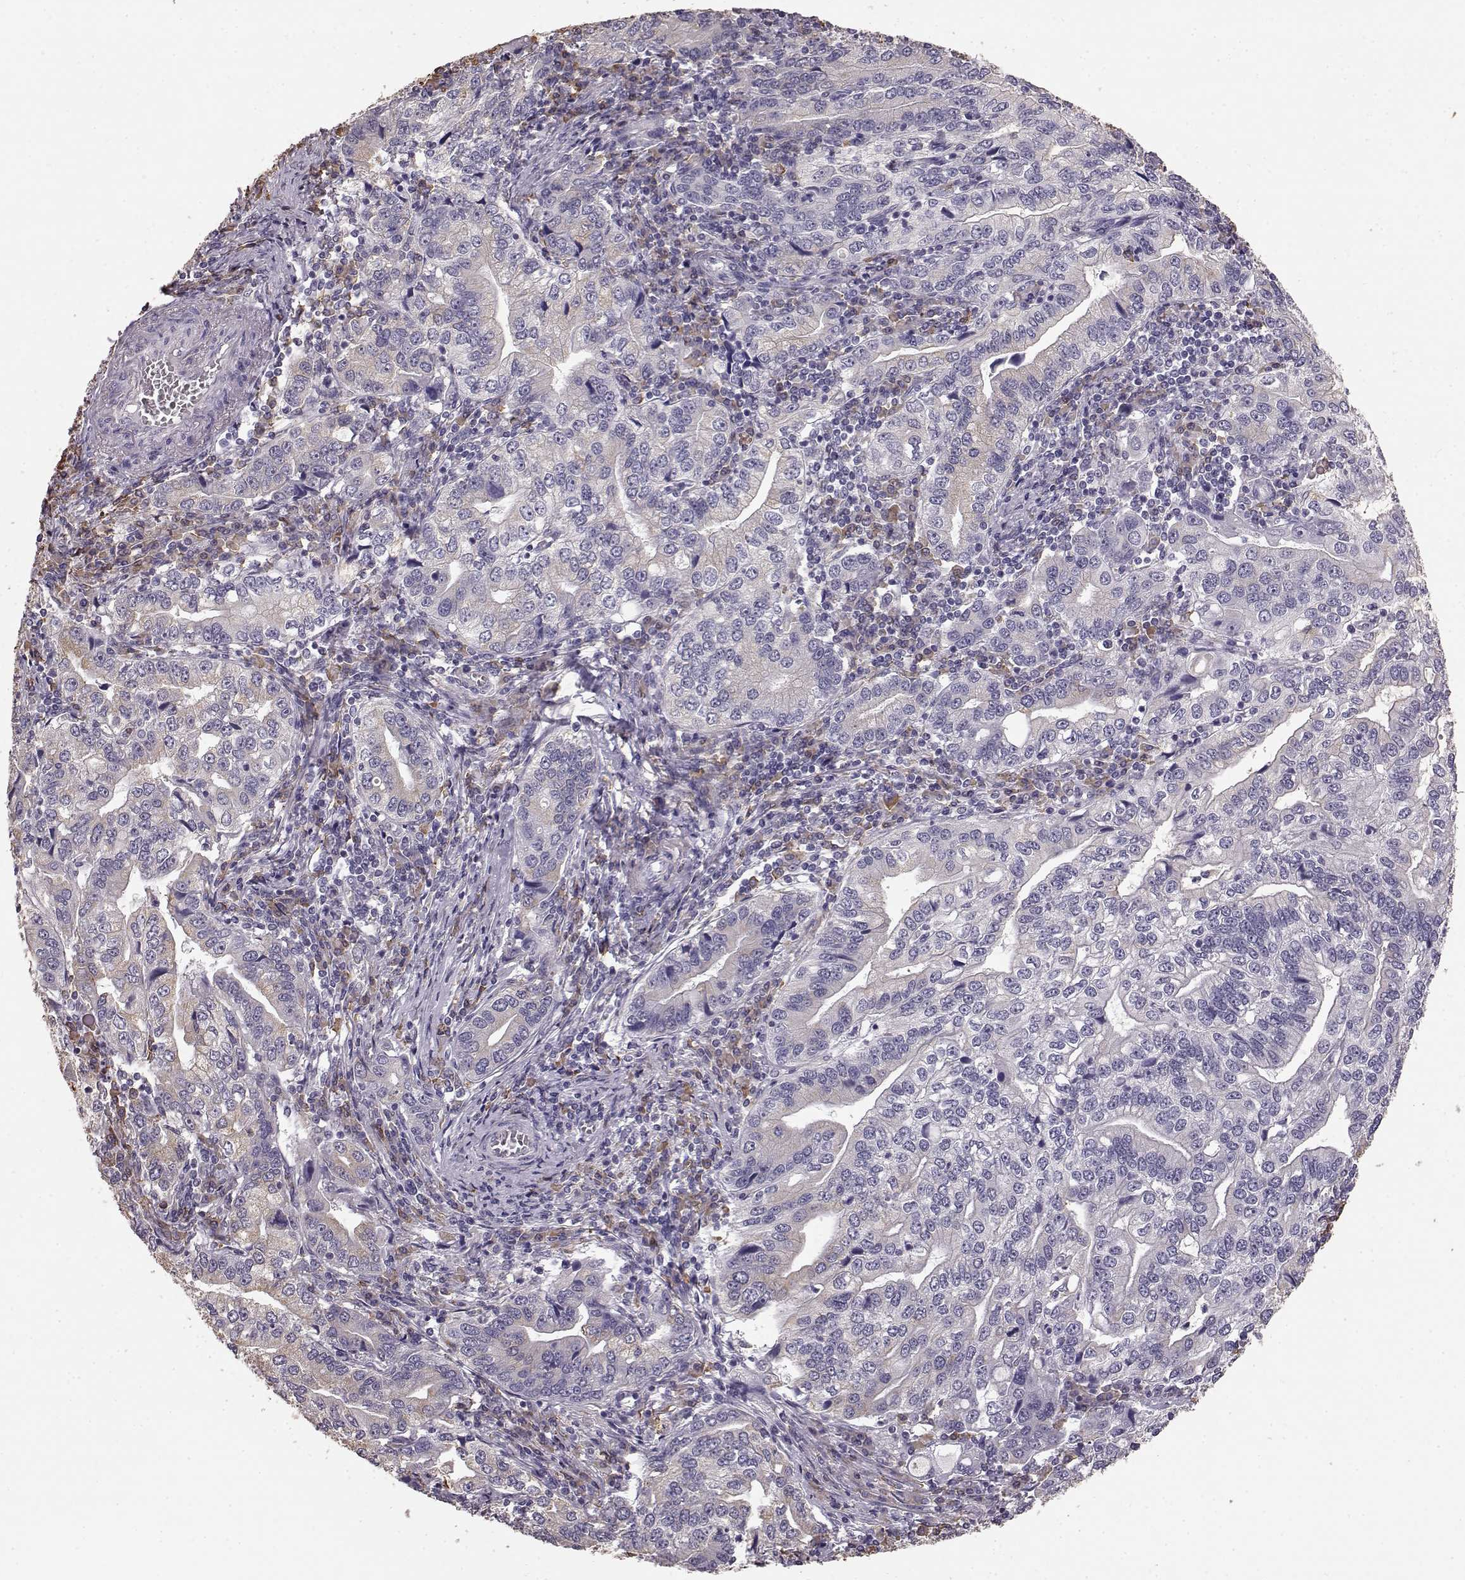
{"staining": {"intensity": "negative", "quantity": "none", "location": "none"}, "tissue": "stomach cancer", "cell_type": "Tumor cells", "image_type": "cancer", "snomed": [{"axis": "morphology", "description": "Adenocarcinoma, NOS"}, {"axis": "topography", "description": "Stomach, lower"}], "caption": "This is a micrograph of immunohistochemistry (IHC) staining of adenocarcinoma (stomach), which shows no staining in tumor cells.", "gene": "GABRG3", "patient": {"sex": "female", "age": 72}}